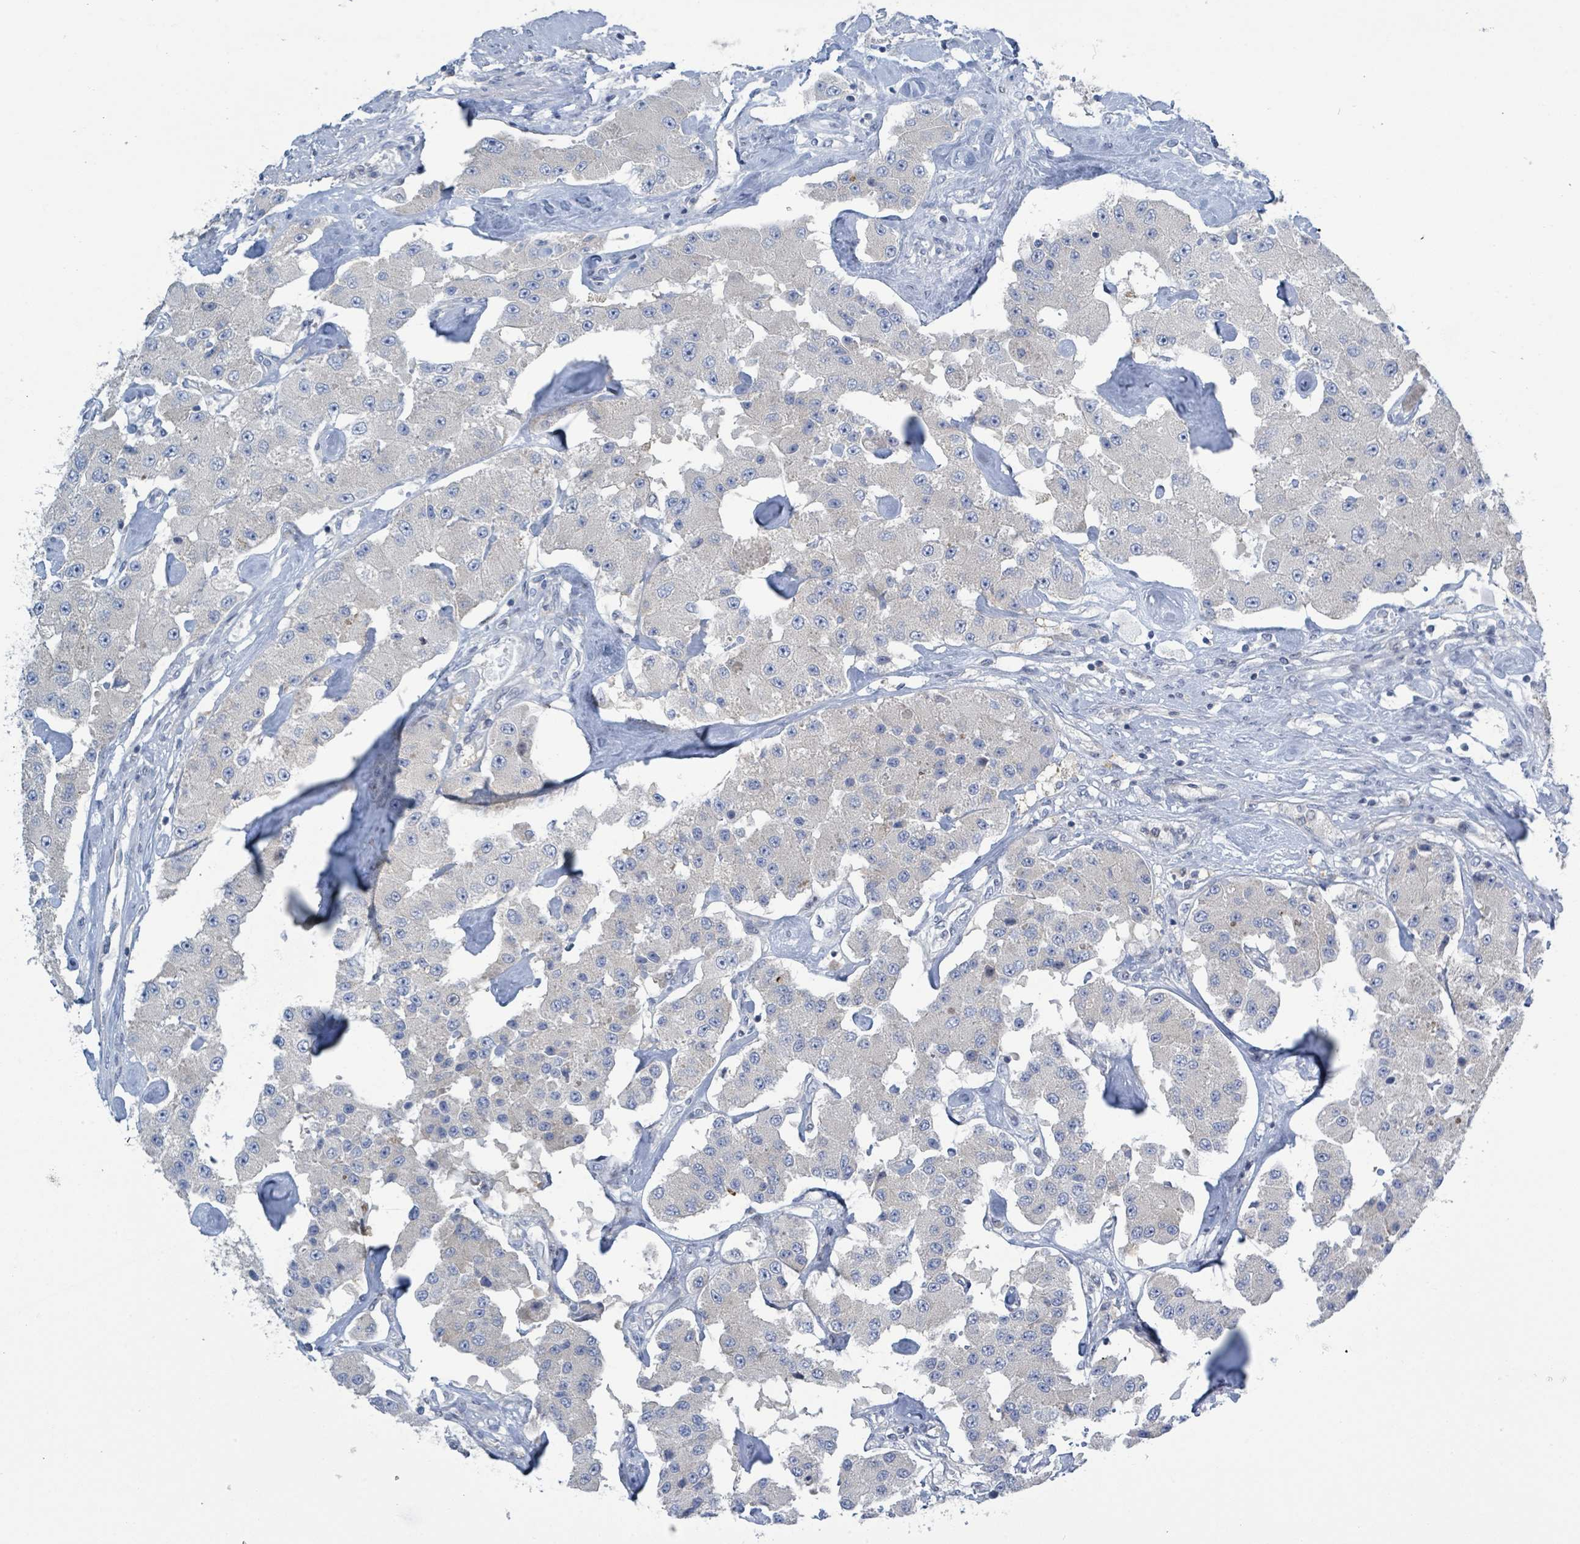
{"staining": {"intensity": "negative", "quantity": "none", "location": "none"}, "tissue": "carcinoid", "cell_type": "Tumor cells", "image_type": "cancer", "snomed": [{"axis": "morphology", "description": "Carcinoid, malignant, NOS"}, {"axis": "topography", "description": "Pancreas"}], "caption": "High magnification brightfield microscopy of carcinoid stained with DAB (3,3'-diaminobenzidine) (brown) and counterstained with hematoxylin (blue): tumor cells show no significant expression.", "gene": "DGKZ", "patient": {"sex": "male", "age": 41}}